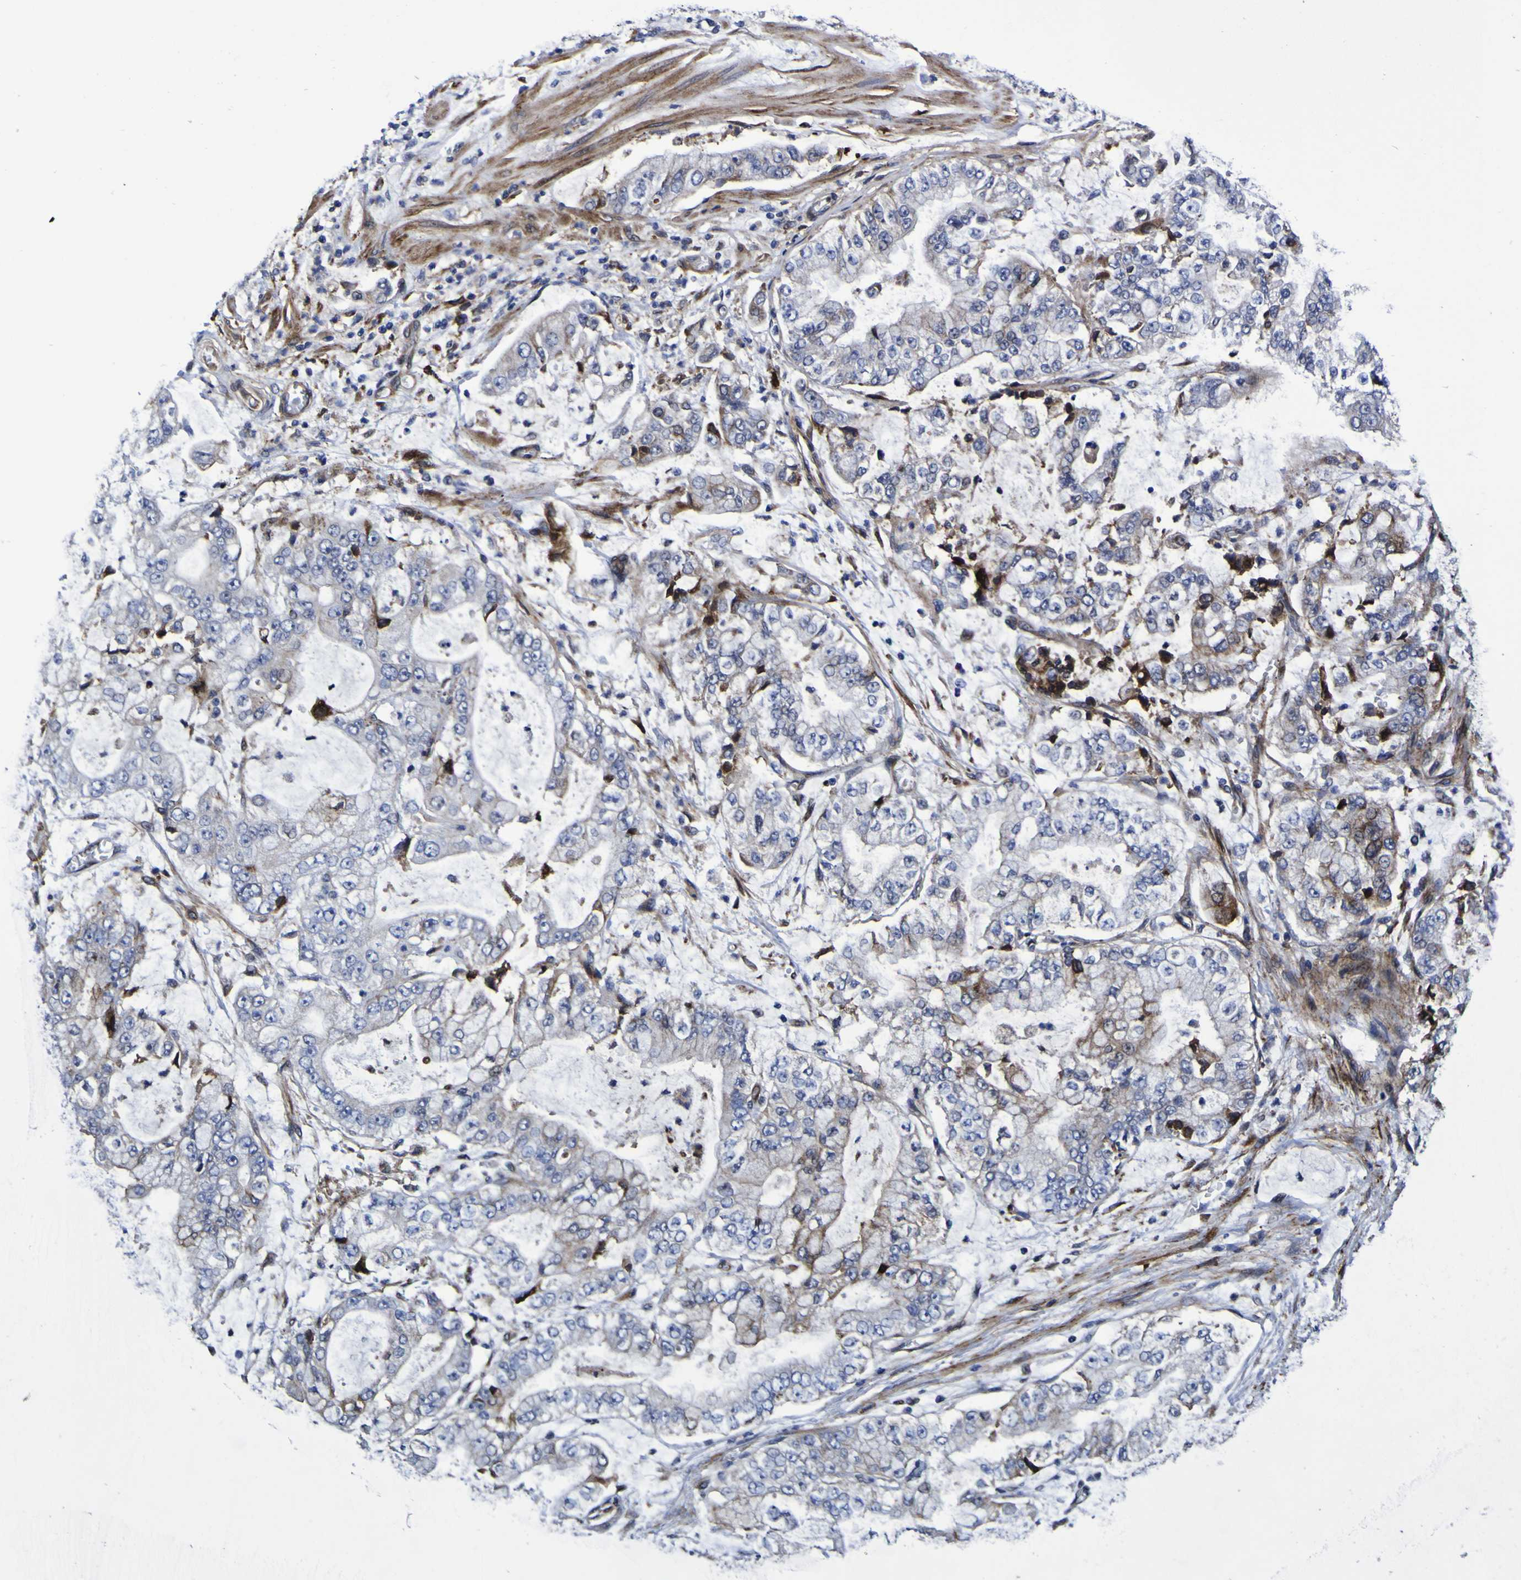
{"staining": {"intensity": "moderate", "quantity": "<25%", "location": "cytoplasmic/membranous,nuclear"}, "tissue": "stomach cancer", "cell_type": "Tumor cells", "image_type": "cancer", "snomed": [{"axis": "morphology", "description": "Adenocarcinoma, NOS"}, {"axis": "topography", "description": "Stomach"}], "caption": "The photomicrograph displays a brown stain indicating the presence of a protein in the cytoplasmic/membranous and nuclear of tumor cells in stomach cancer (adenocarcinoma).", "gene": "MGLL", "patient": {"sex": "male", "age": 76}}